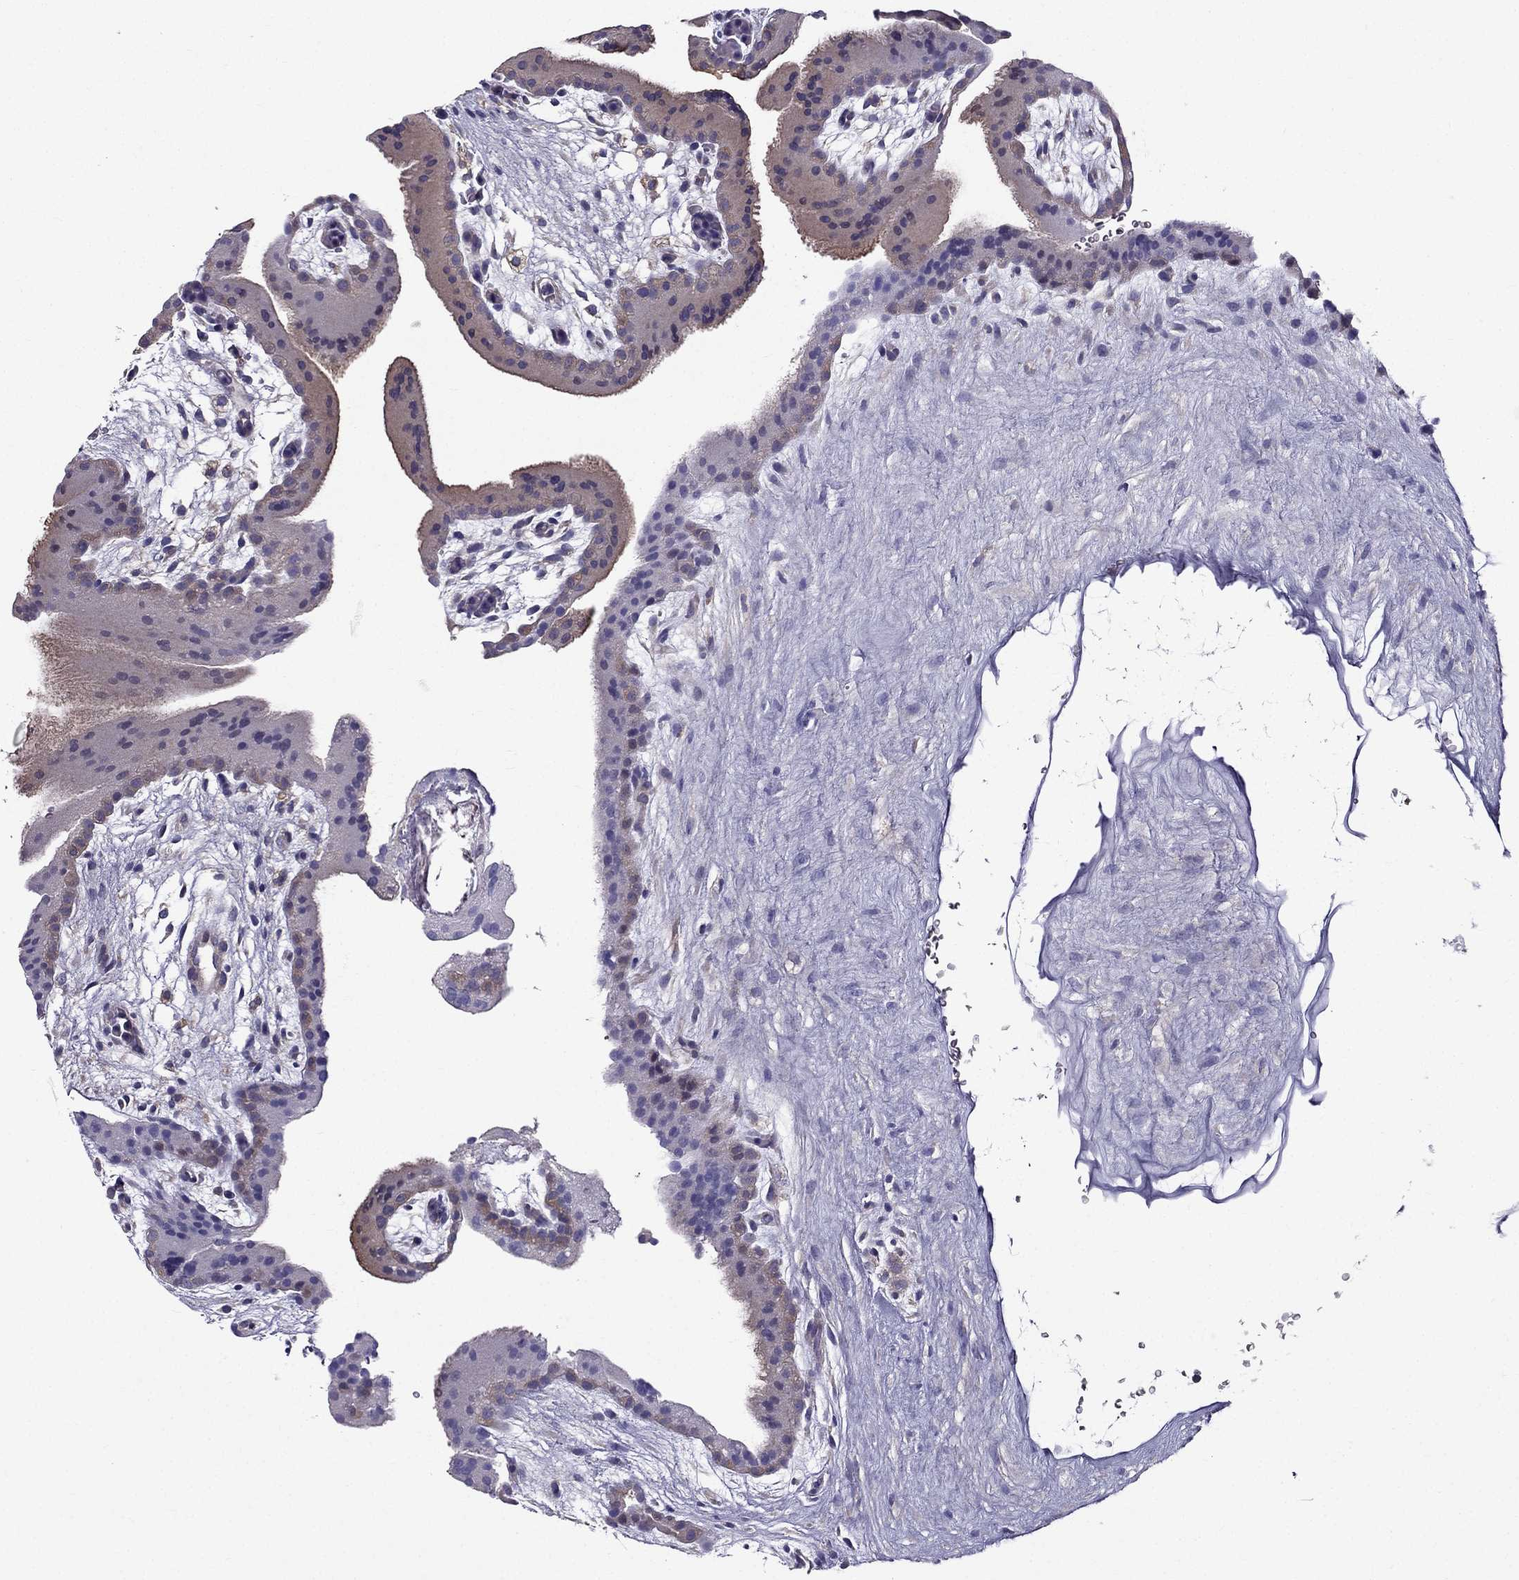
{"staining": {"intensity": "negative", "quantity": "none", "location": "none"}, "tissue": "placenta", "cell_type": "Decidual cells", "image_type": "normal", "snomed": [{"axis": "morphology", "description": "Normal tissue, NOS"}, {"axis": "topography", "description": "Placenta"}], "caption": "Immunohistochemistry (IHC) photomicrograph of normal placenta stained for a protein (brown), which shows no staining in decidual cells.", "gene": "AAK1", "patient": {"sex": "female", "age": 19}}